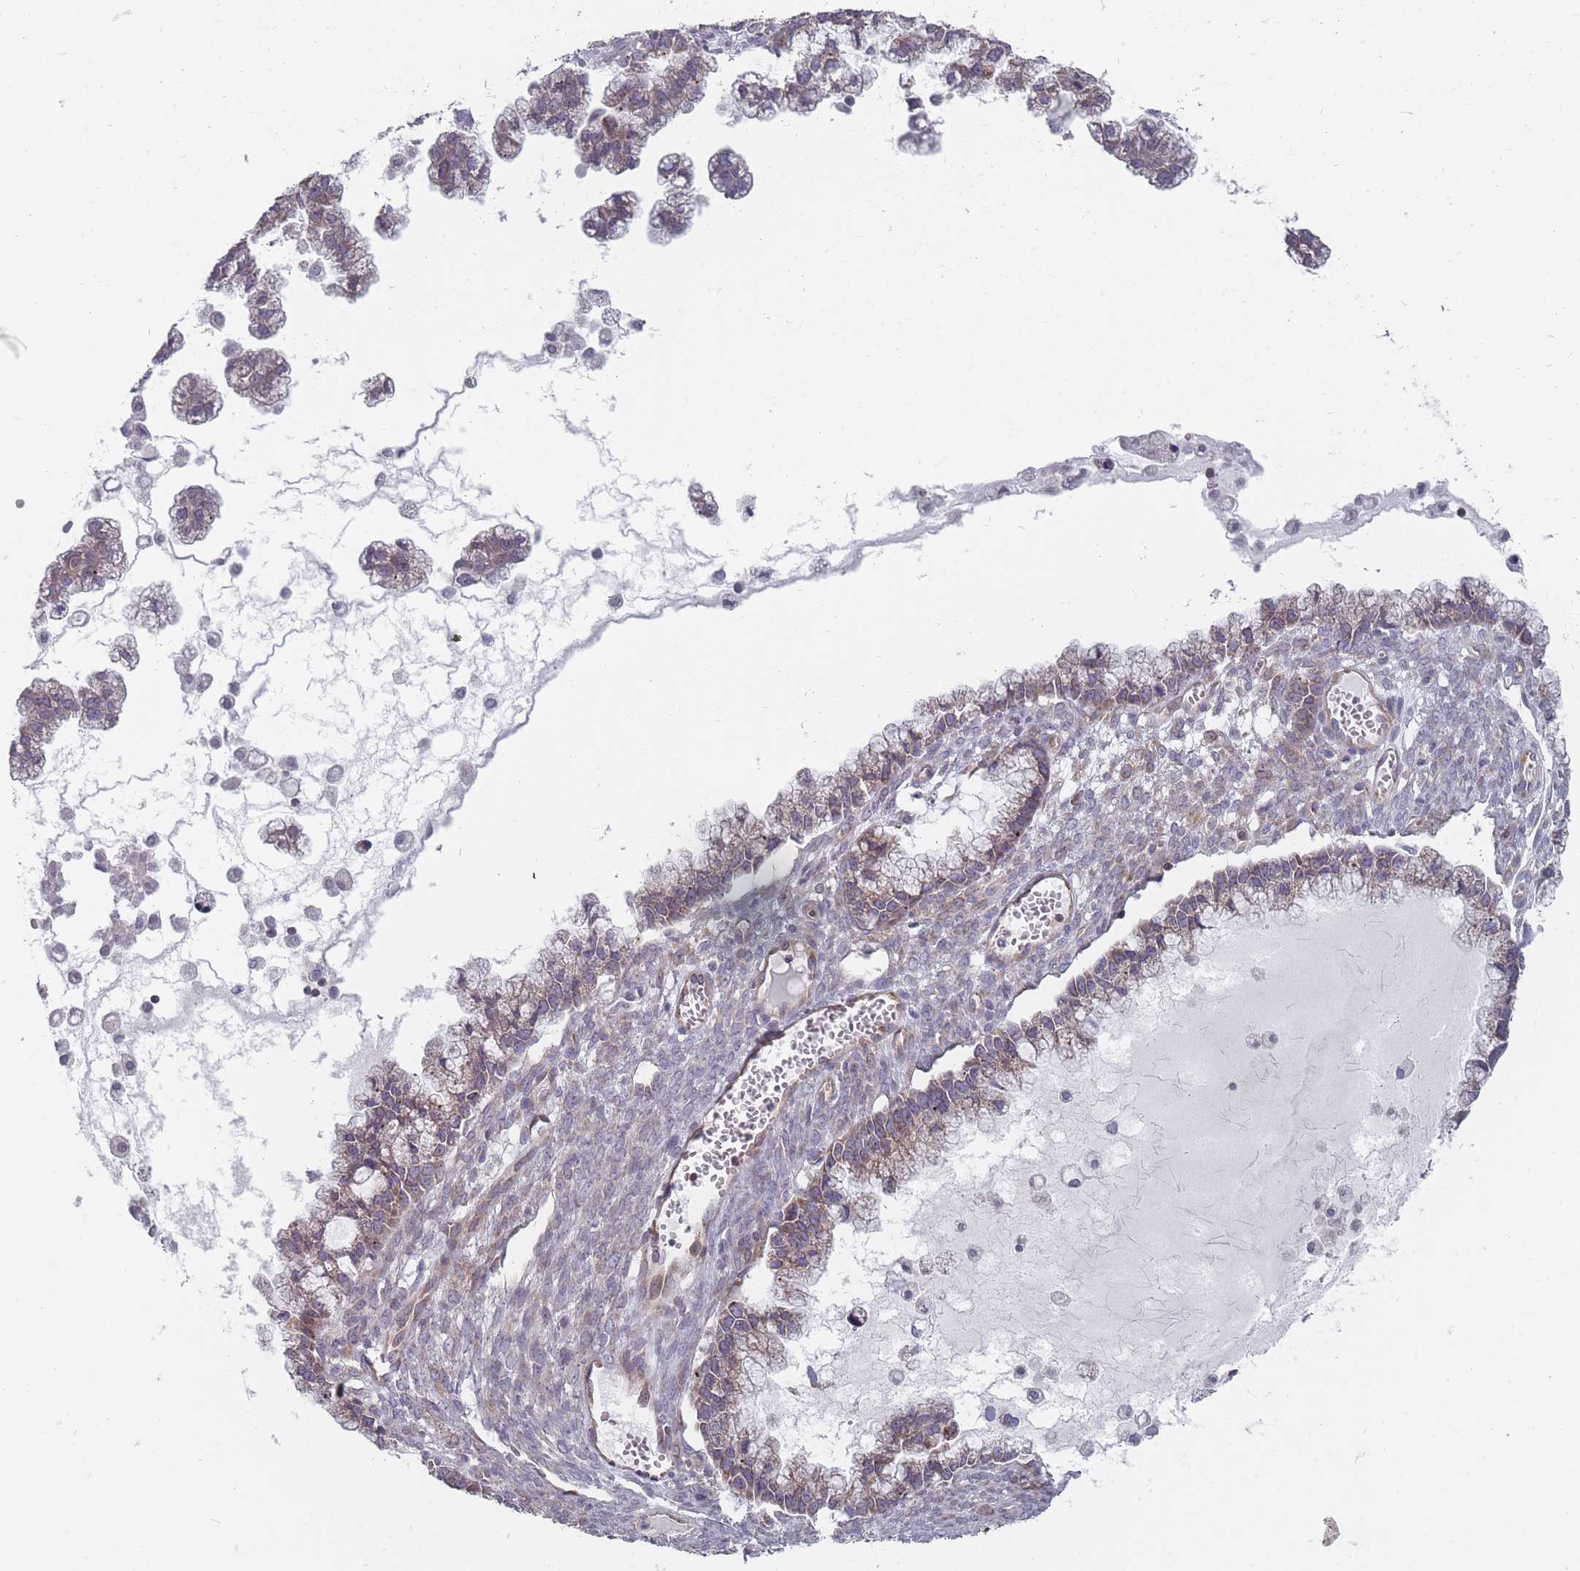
{"staining": {"intensity": "moderate", "quantity": "<25%", "location": "cytoplasmic/membranous"}, "tissue": "ovarian cancer", "cell_type": "Tumor cells", "image_type": "cancer", "snomed": [{"axis": "morphology", "description": "Cystadenocarcinoma, mucinous, NOS"}, {"axis": "topography", "description": "Ovary"}], "caption": "DAB (3,3'-diaminobenzidine) immunohistochemical staining of human ovarian mucinous cystadenocarcinoma displays moderate cytoplasmic/membranous protein staining in approximately <25% of tumor cells.", "gene": "PCDH12", "patient": {"sex": "female", "age": 72}}